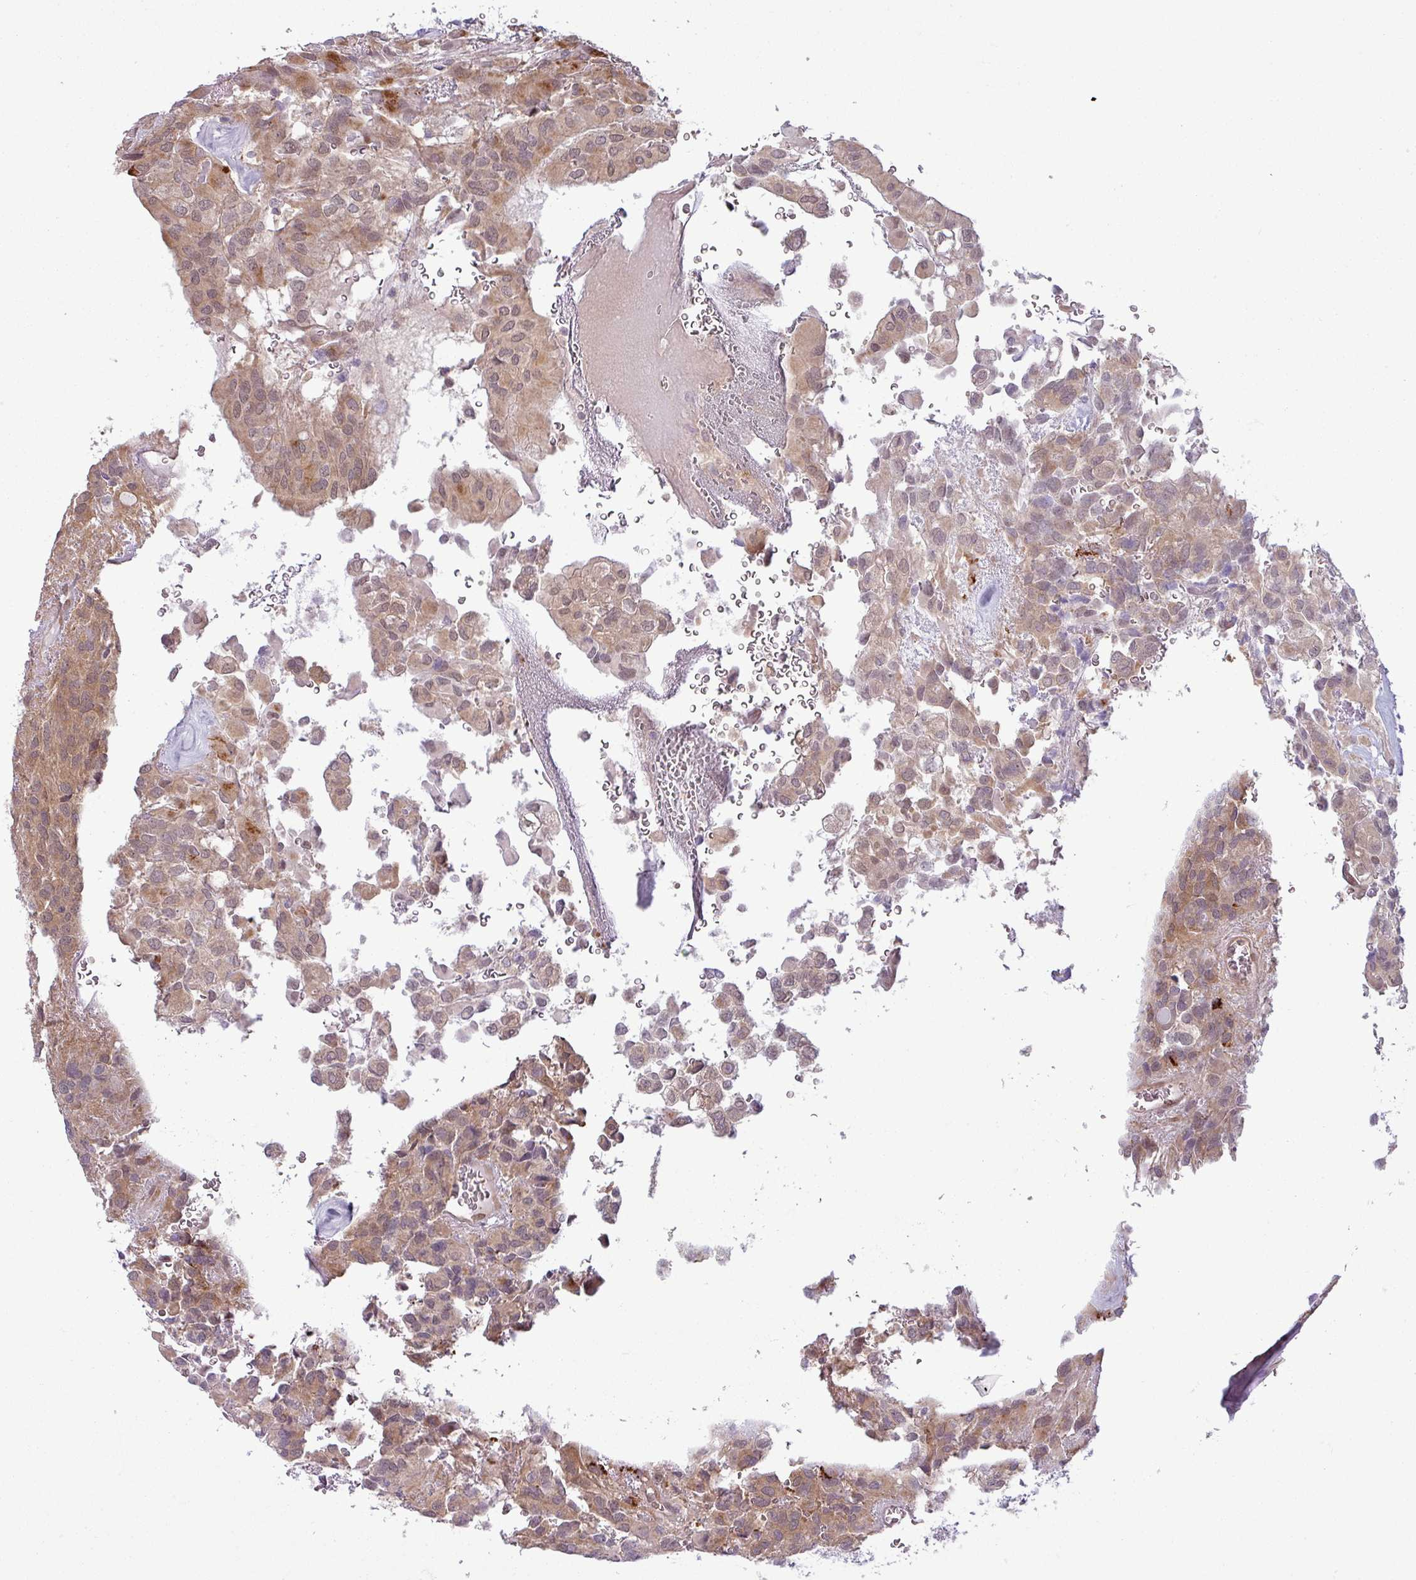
{"staining": {"intensity": "moderate", "quantity": ">75%", "location": "cytoplasmic/membranous,nuclear"}, "tissue": "glioma", "cell_type": "Tumor cells", "image_type": "cancer", "snomed": [{"axis": "morphology", "description": "Glioma, malignant, Low grade"}, {"axis": "topography", "description": "Brain"}], "caption": "This histopathology image exhibits immunohistochemistry staining of glioma, with medium moderate cytoplasmic/membranous and nuclear positivity in approximately >75% of tumor cells.", "gene": "CCDC144A", "patient": {"sex": "male", "age": 56}}